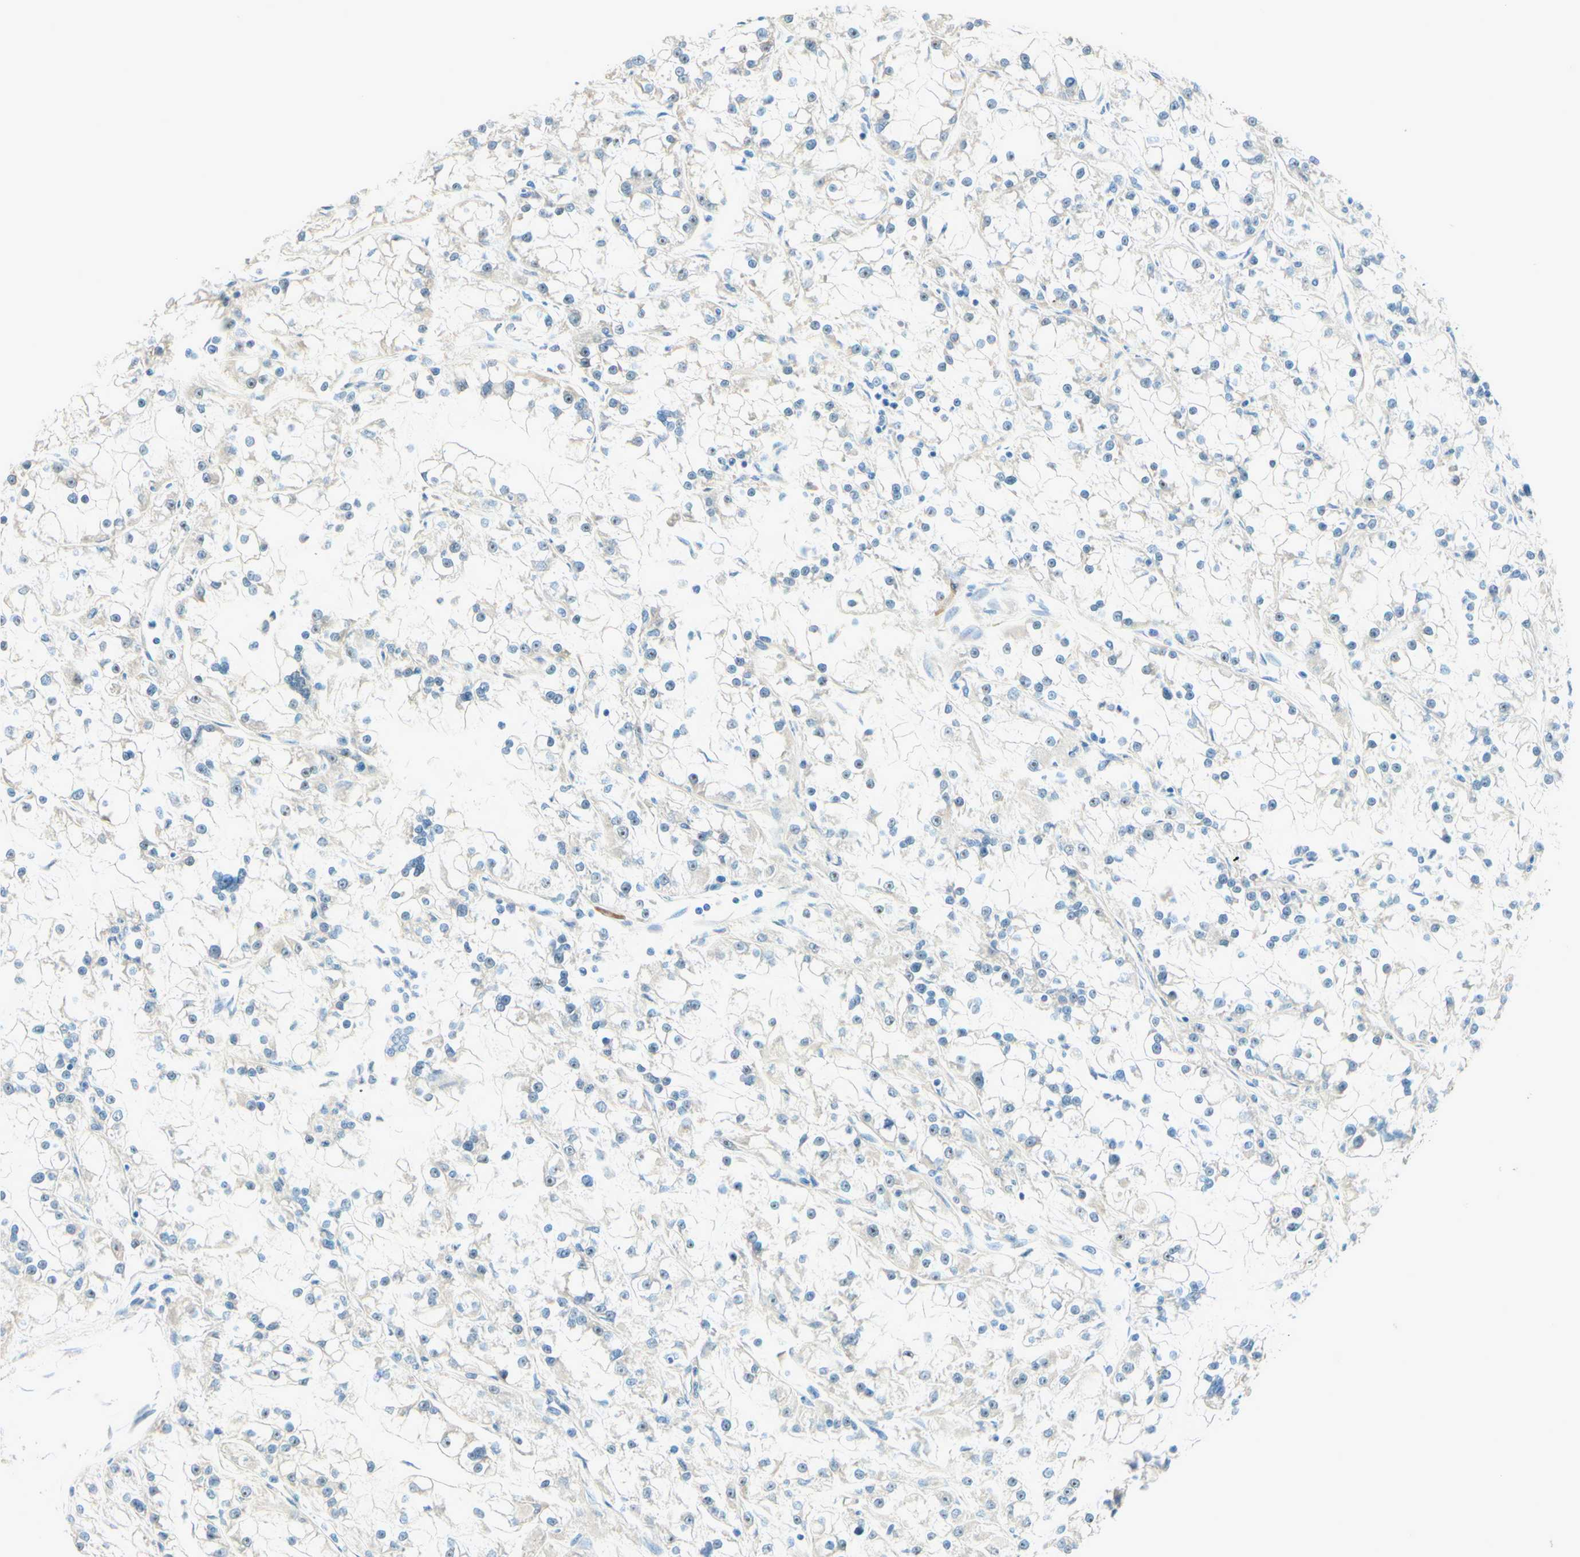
{"staining": {"intensity": "negative", "quantity": "none", "location": "none"}, "tissue": "renal cancer", "cell_type": "Tumor cells", "image_type": "cancer", "snomed": [{"axis": "morphology", "description": "Adenocarcinoma, NOS"}, {"axis": "topography", "description": "Kidney"}], "caption": "A high-resolution histopathology image shows IHC staining of renal adenocarcinoma, which demonstrates no significant expression in tumor cells.", "gene": "PASD1", "patient": {"sex": "female", "age": 52}}